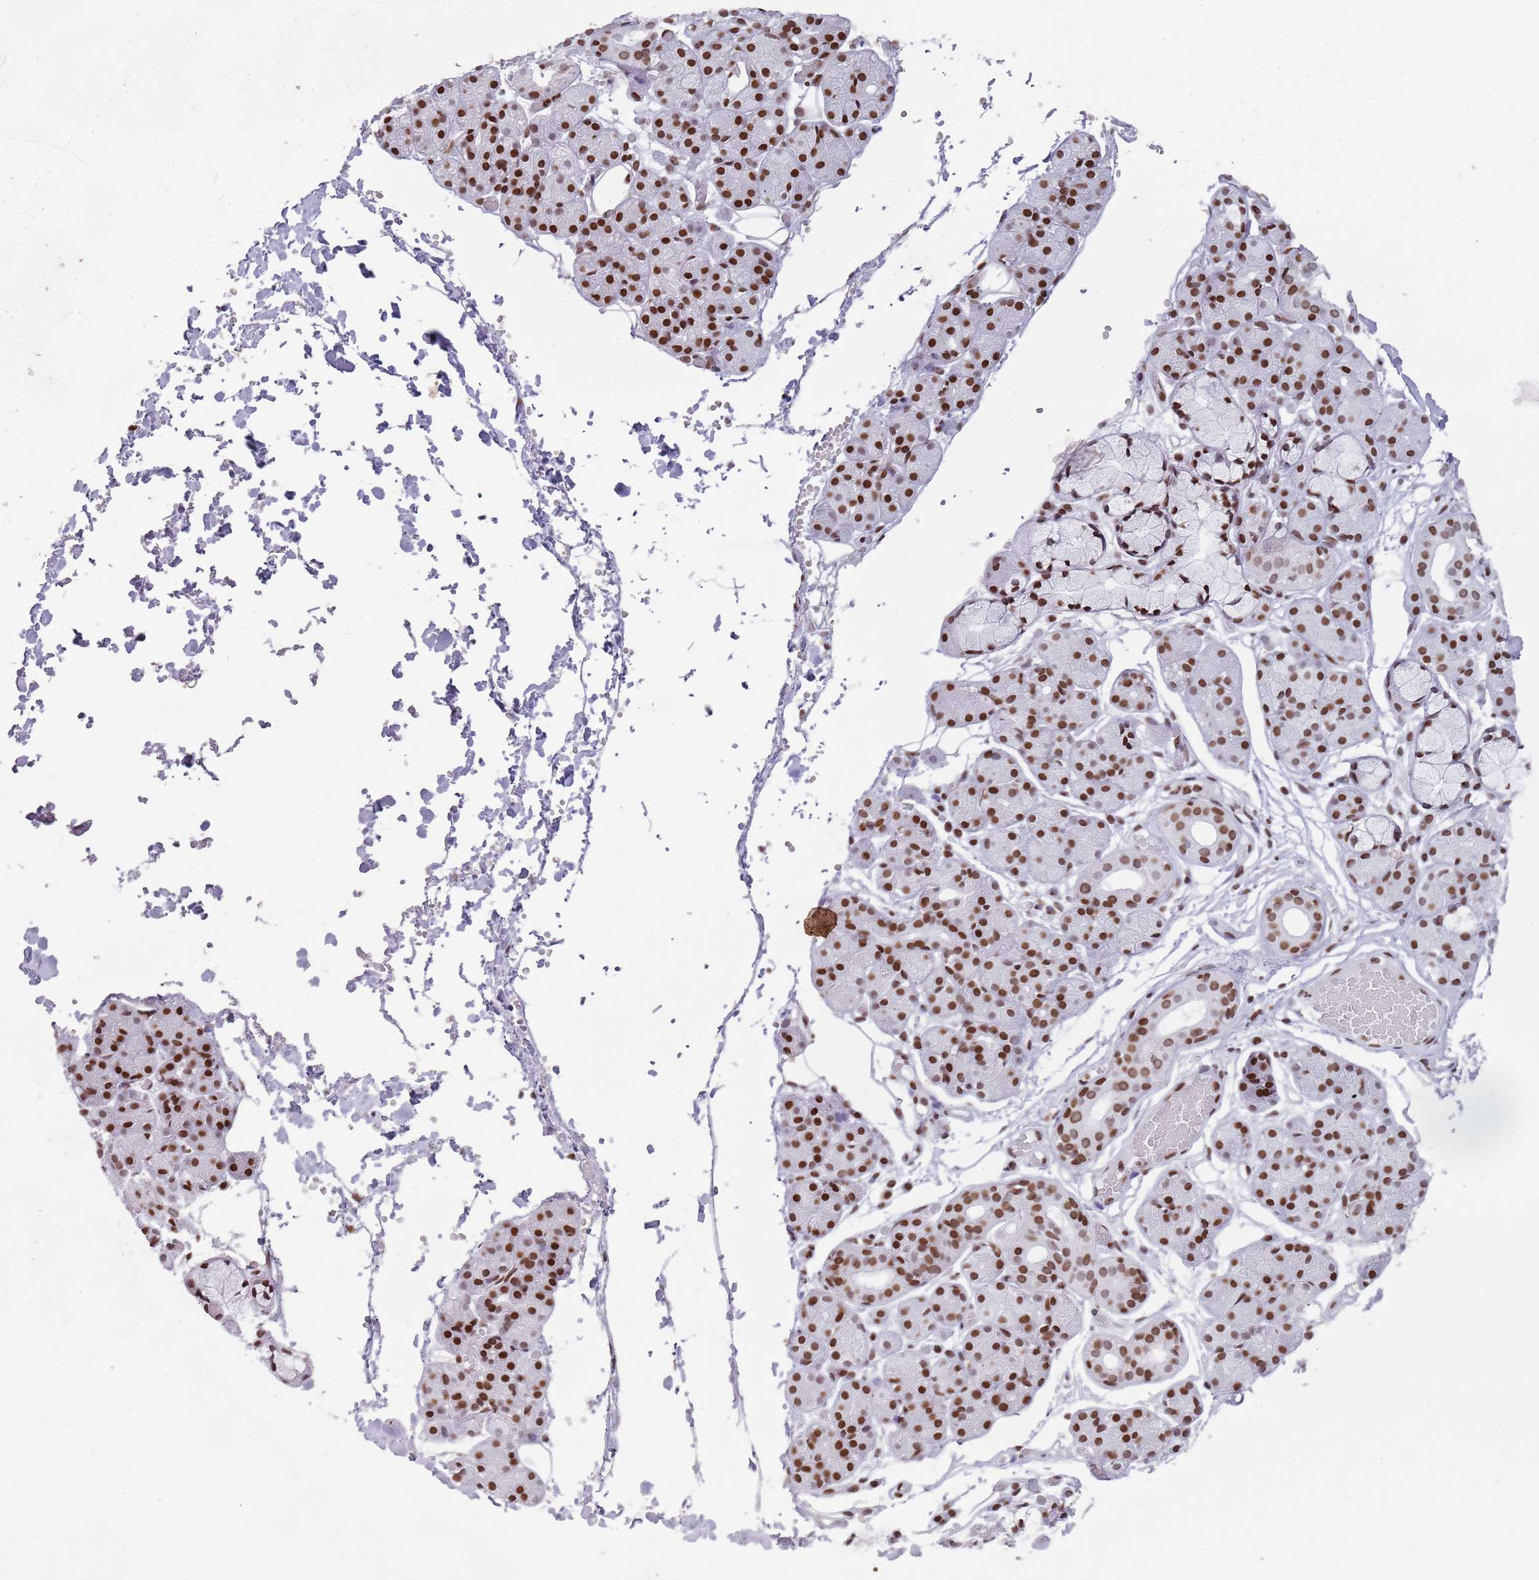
{"staining": {"intensity": "strong", "quantity": "25%-75%", "location": "nuclear"}, "tissue": "salivary gland", "cell_type": "Glandular cells", "image_type": "normal", "snomed": [{"axis": "morphology", "description": "Normal tissue, NOS"}, {"axis": "topography", "description": "Salivary gland"}], "caption": "Immunohistochemistry (DAB) staining of normal human salivary gland shows strong nuclear protein staining in about 25%-75% of glandular cells.", "gene": "ENSG00000285547", "patient": {"sex": "male", "age": 63}}